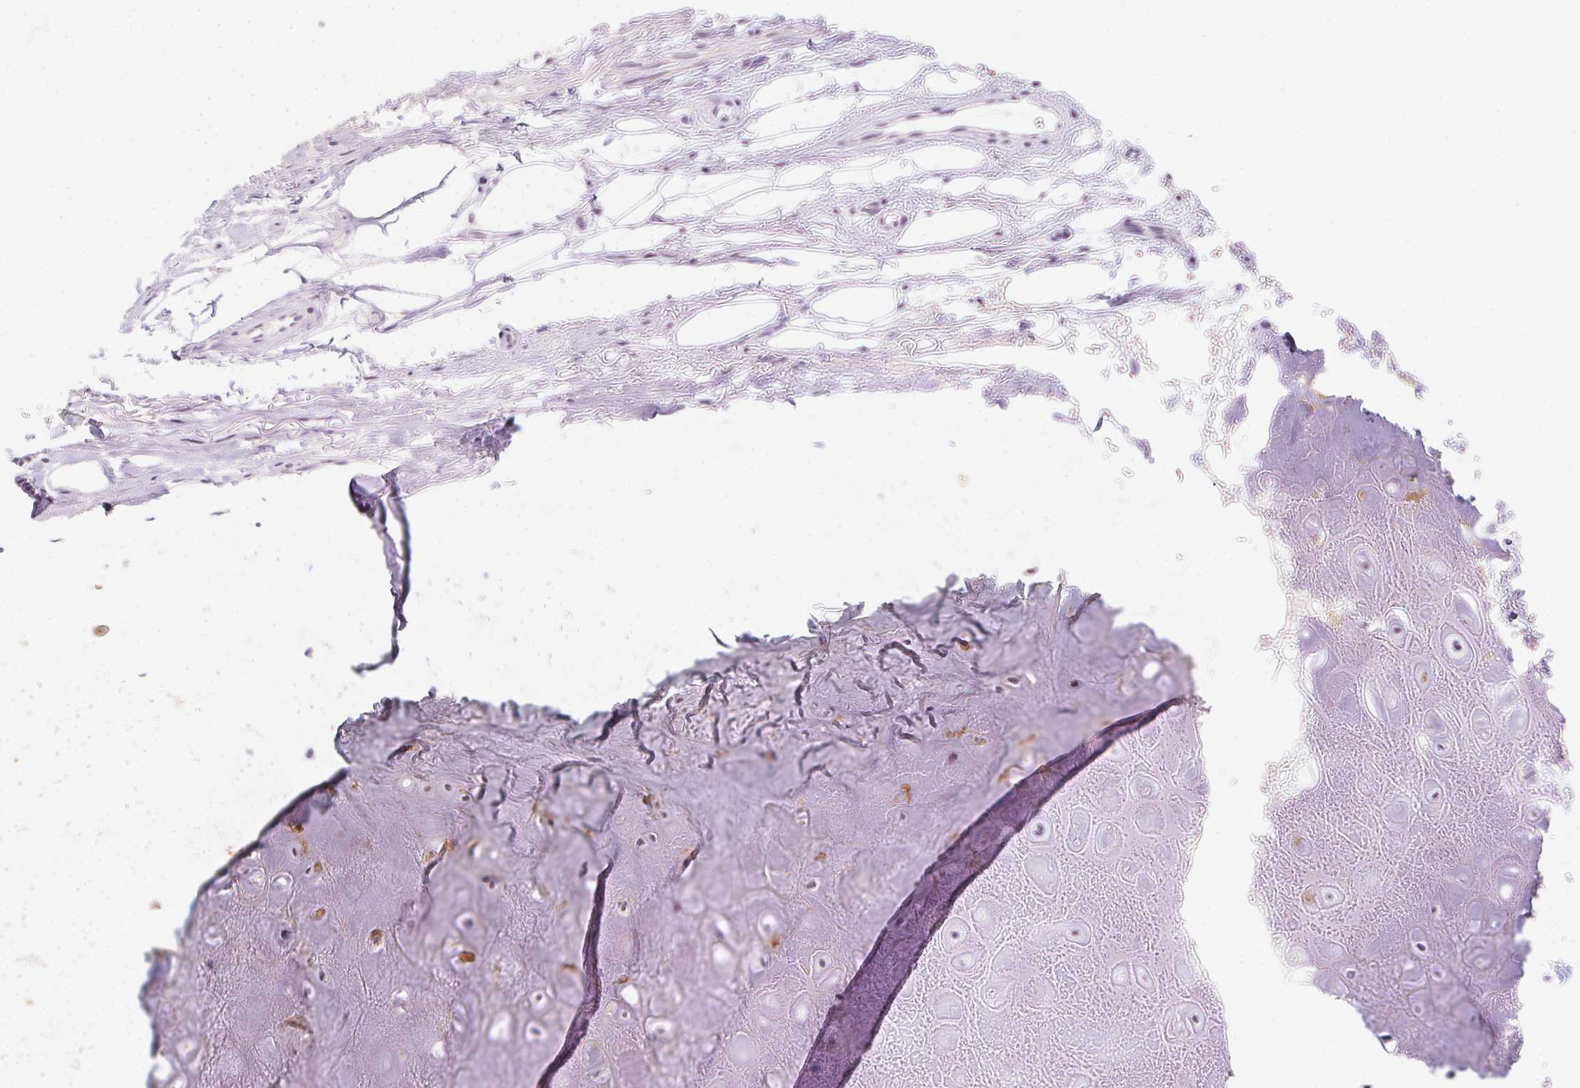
{"staining": {"intensity": "negative", "quantity": "none", "location": "none"}, "tissue": "adipose tissue", "cell_type": "Adipocytes", "image_type": "normal", "snomed": [{"axis": "morphology", "description": "Normal tissue, NOS"}, {"axis": "topography", "description": "Cartilage tissue"}], "caption": "IHC image of unremarkable adipose tissue: human adipose tissue stained with DAB shows no significant protein staining in adipocytes.", "gene": "SLC6A18", "patient": {"sex": "male", "age": 65}}